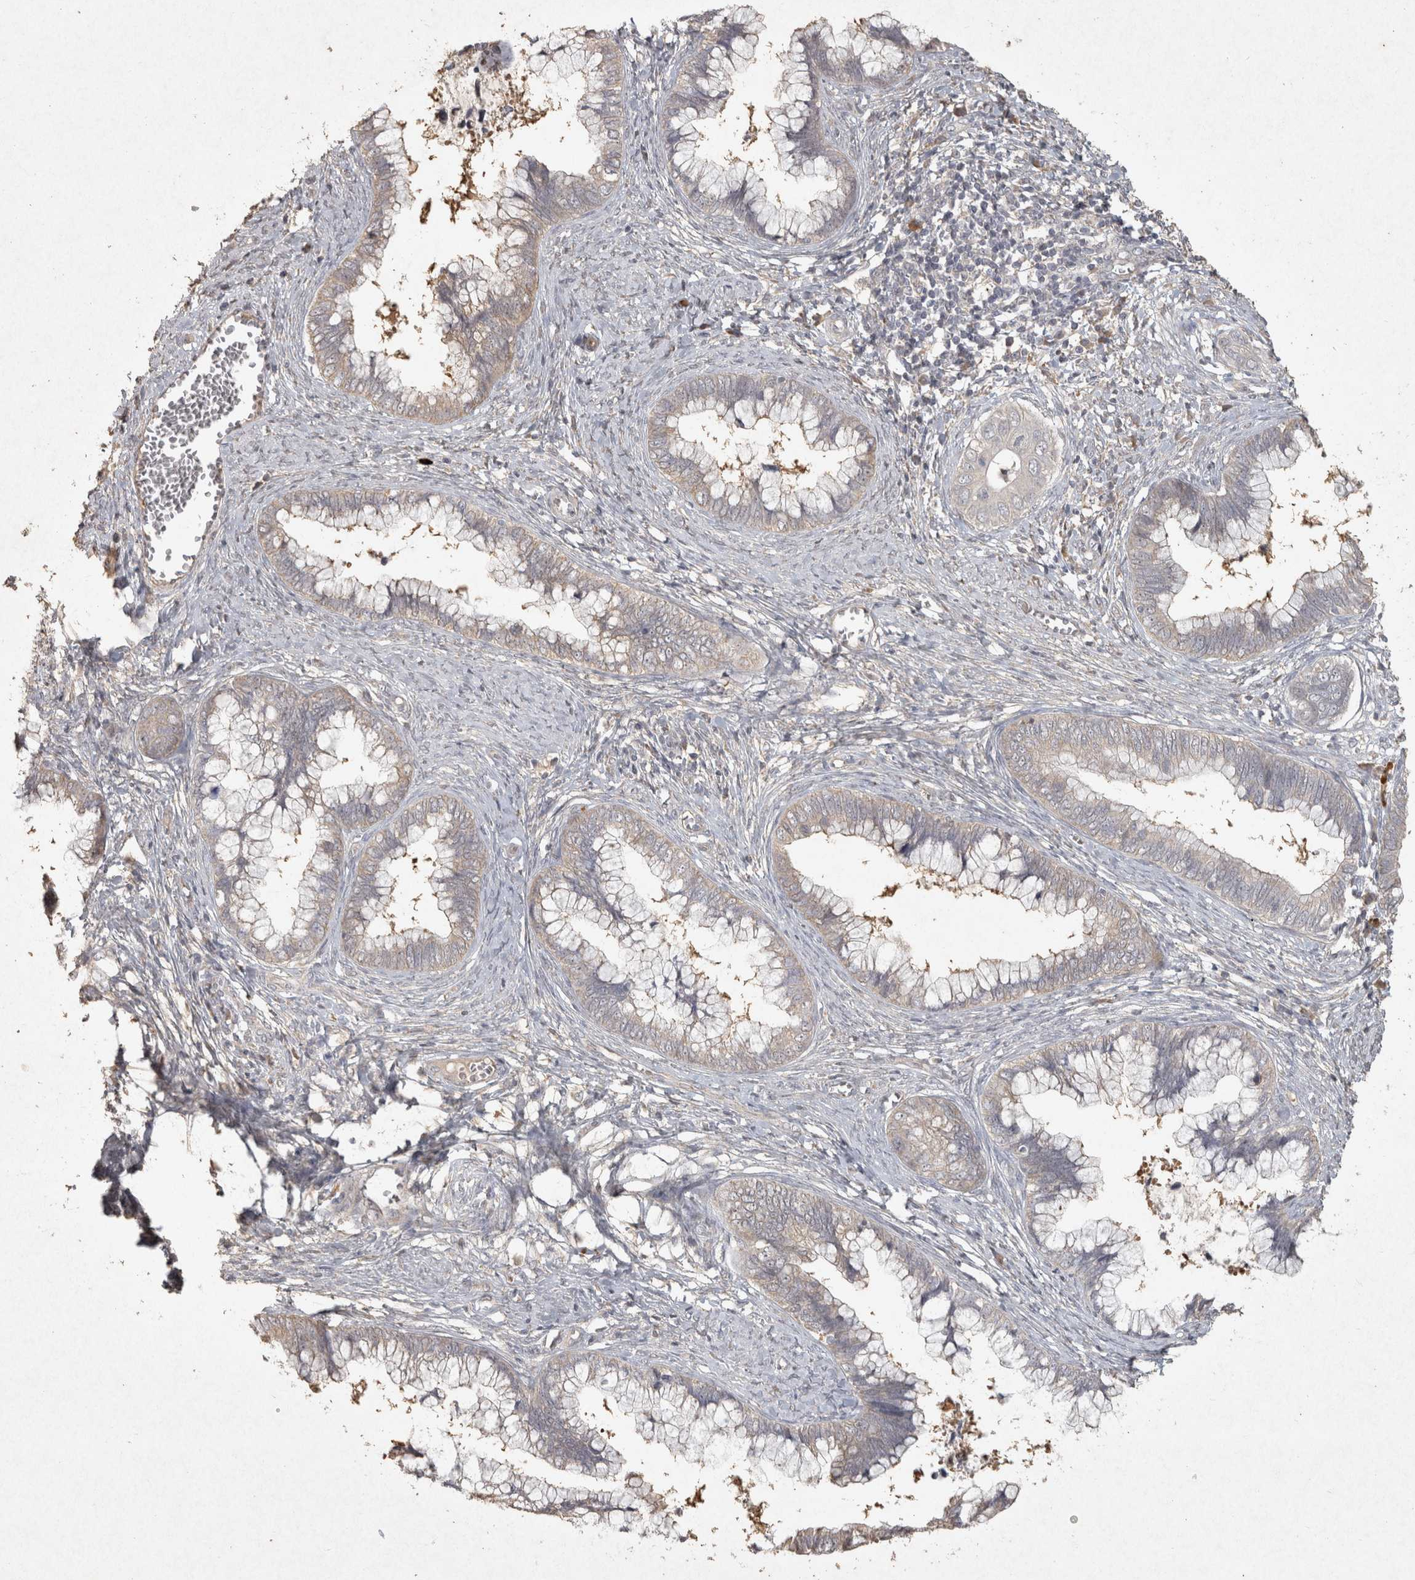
{"staining": {"intensity": "weak", "quantity": "<25%", "location": "cytoplasmic/membranous"}, "tissue": "cervical cancer", "cell_type": "Tumor cells", "image_type": "cancer", "snomed": [{"axis": "morphology", "description": "Adenocarcinoma, NOS"}, {"axis": "topography", "description": "Cervix"}], "caption": "DAB immunohistochemical staining of adenocarcinoma (cervical) shows no significant positivity in tumor cells.", "gene": "OSTN", "patient": {"sex": "female", "age": 44}}